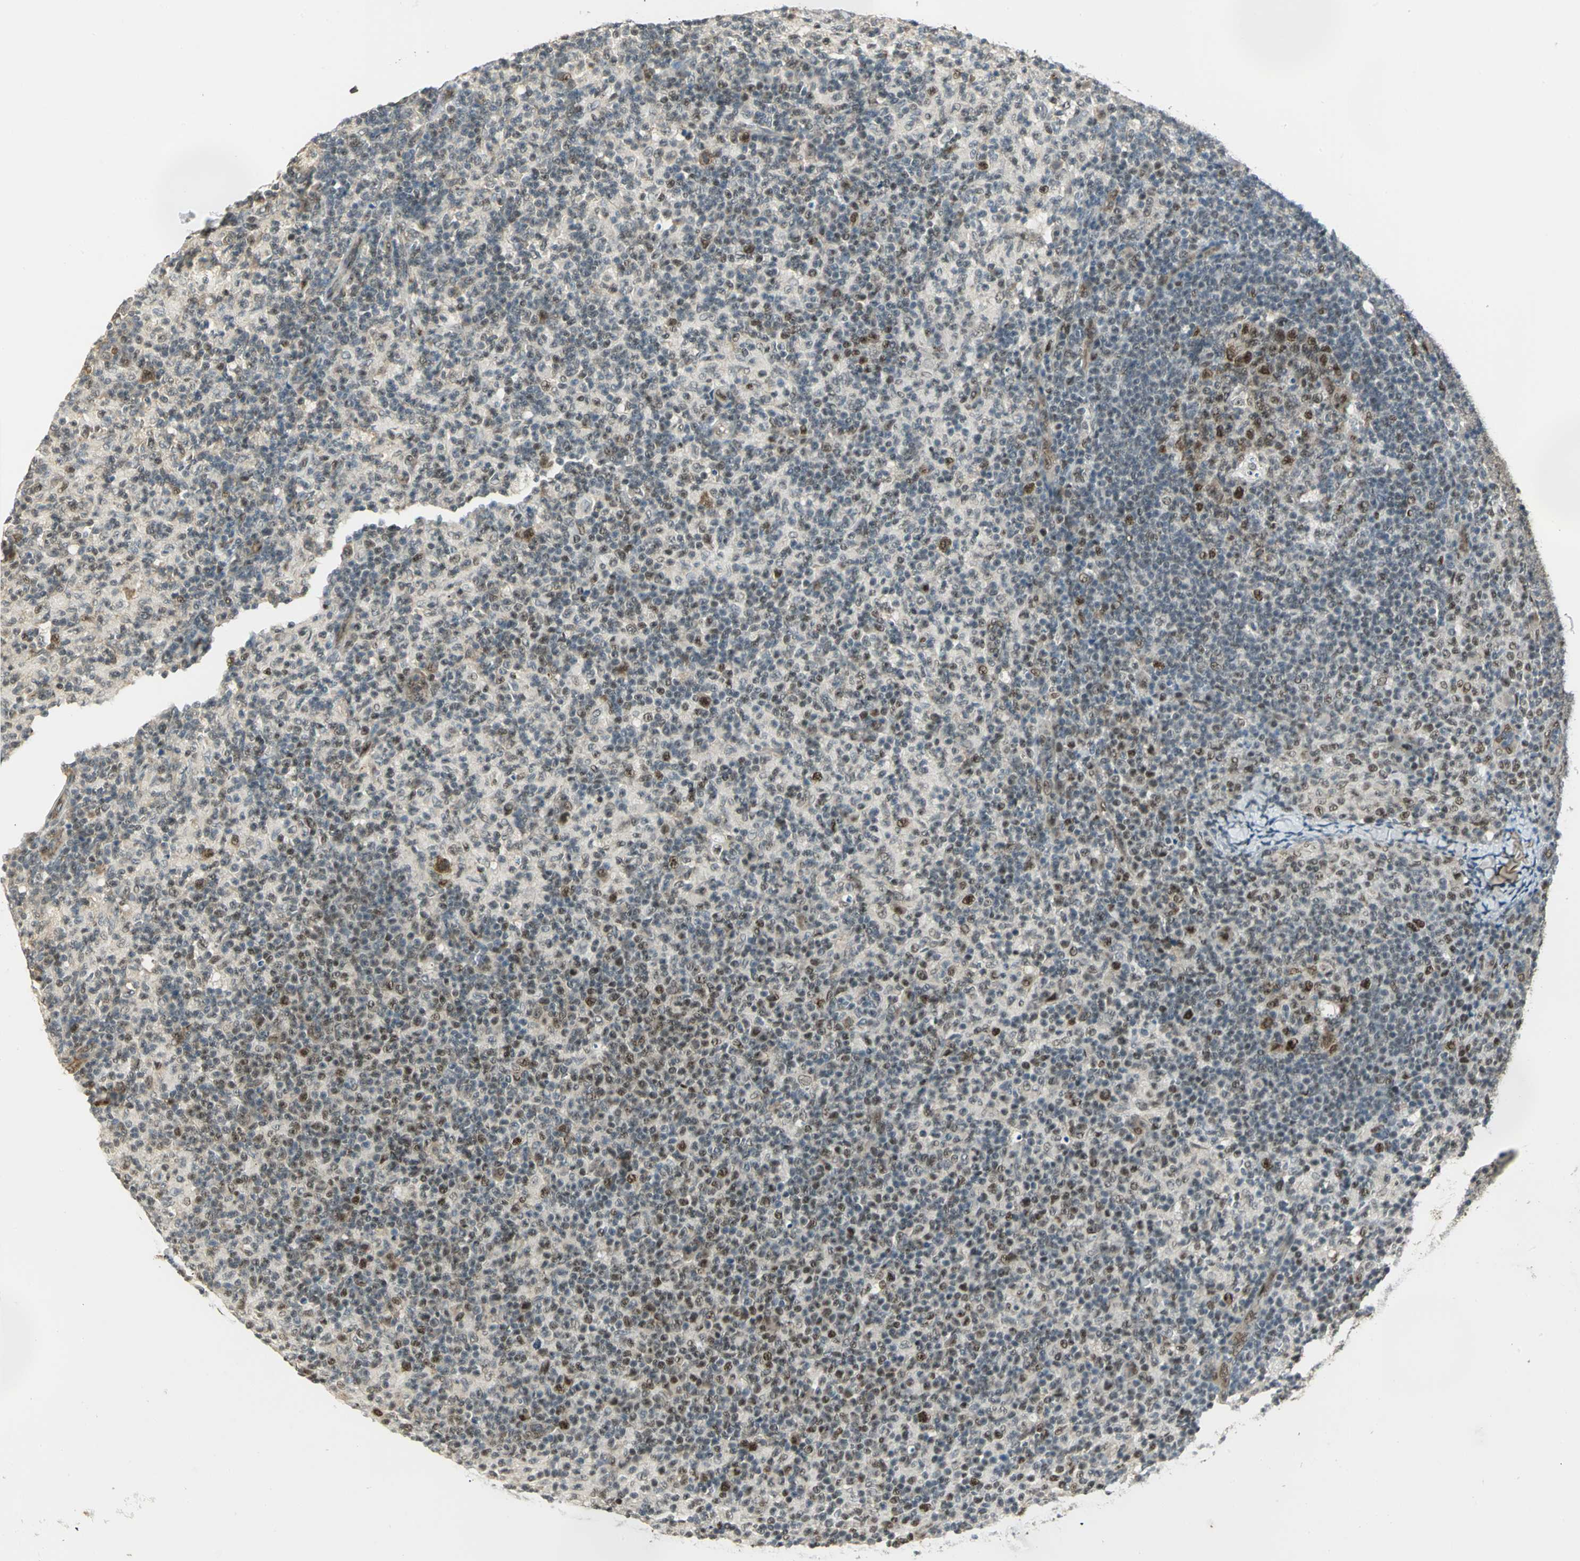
{"staining": {"intensity": "strong", "quantity": "25%-75%", "location": "cytoplasmic/membranous,nuclear"}, "tissue": "lymph node", "cell_type": "Germinal center cells", "image_type": "normal", "snomed": [{"axis": "morphology", "description": "Normal tissue, NOS"}, {"axis": "morphology", "description": "Inflammation, NOS"}, {"axis": "topography", "description": "Lymph node"}], "caption": "IHC staining of normal lymph node, which exhibits high levels of strong cytoplasmic/membranous,nuclear positivity in about 25%-75% of germinal center cells indicating strong cytoplasmic/membranous,nuclear protein positivity. The staining was performed using DAB (3,3'-diaminobenzidine) (brown) for protein detection and nuclei were counterstained in hematoxylin (blue).", "gene": "DDX5", "patient": {"sex": "male", "age": 55}}